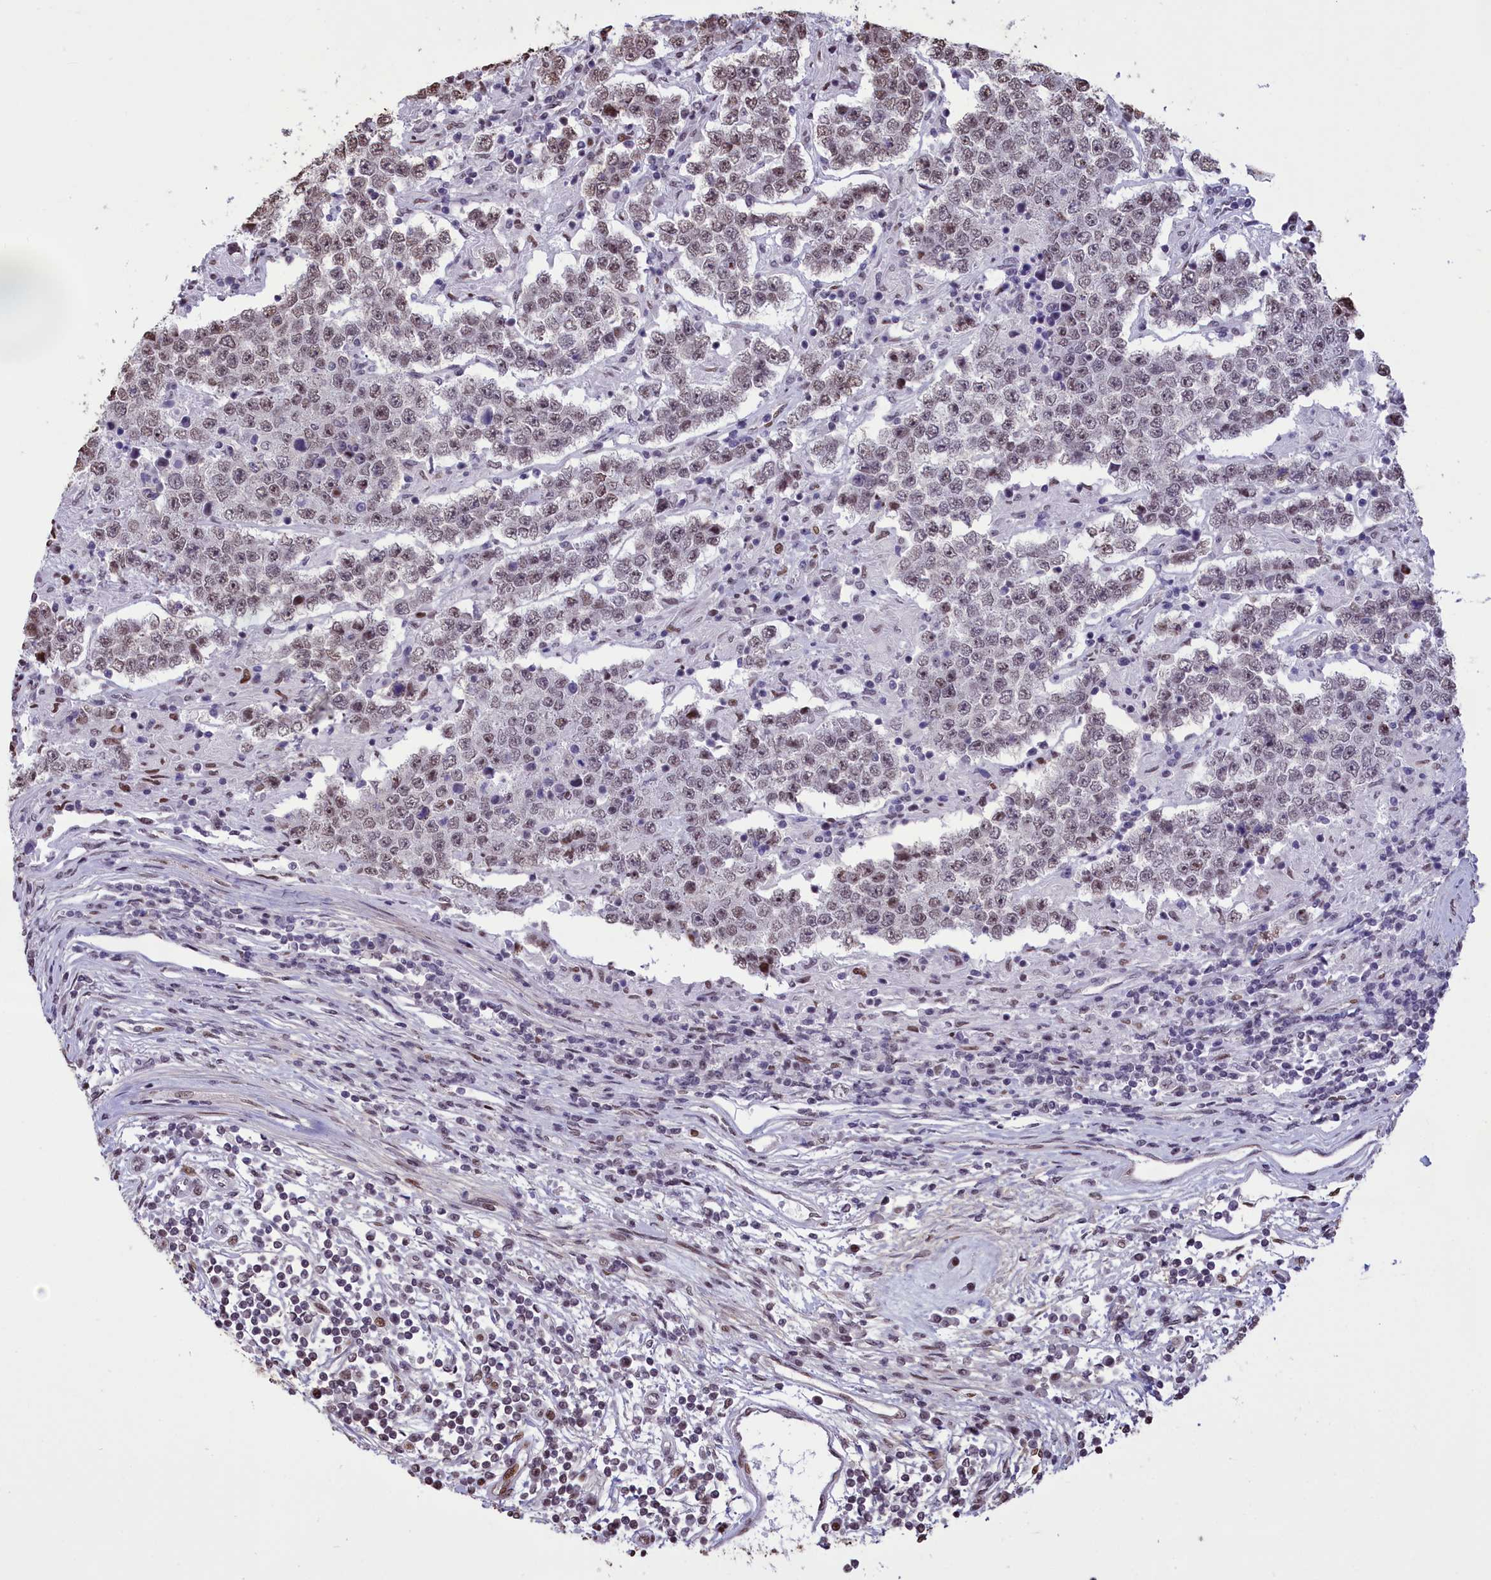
{"staining": {"intensity": "moderate", "quantity": "<25%", "location": "nuclear"}, "tissue": "testis cancer", "cell_type": "Tumor cells", "image_type": "cancer", "snomed": [{"axis": "morphology", "description": "Normal tissue, NOS"}, {"axis": "morphology", "description": "Urothelial carcinoma, High grade"}, {"axis": "morphology", "description": "Seminoma, NOS"}, {"axis": "morphology", "description": "Carcinoma, Embryonal, NOS"}, {"axis": "topography", "description": "Urinary bladder"}, {"axis": "topography", "description": "Testis"}], "caption": "Protein staining of seminoma (testis) tissue displays moderate nuclear expression in approximately <25% of tumor cells.", "gene": "RELB", "patient": {"sex": "male", "age": 41}}